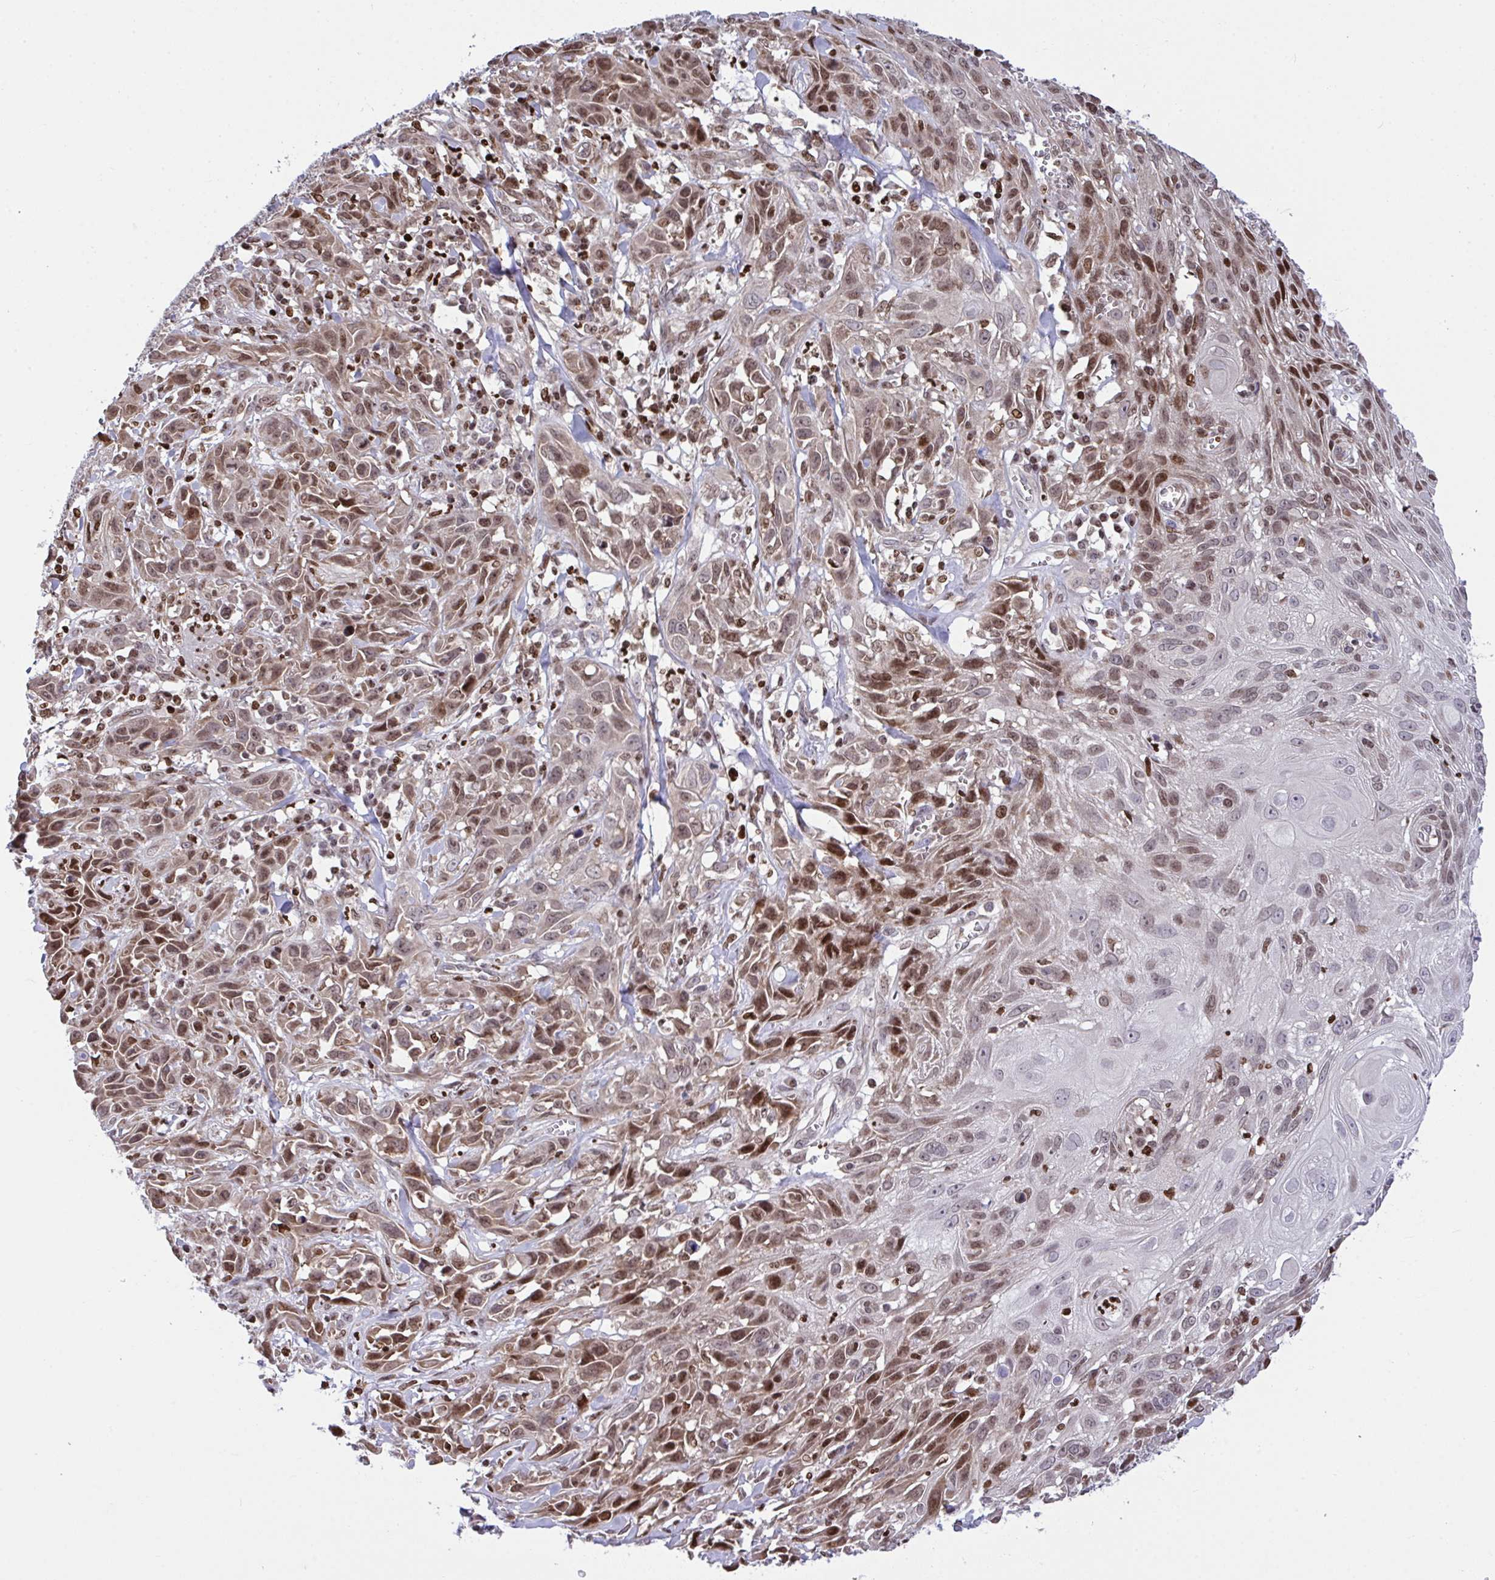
{"staining": {"intensity": "moderate", "quantity": ">75%", "location": "nuclear"}, "tissue": "skin cancer", "cell_type": "Tumor cells", "image_type": "cancer", "snomed": [{"axis": "morphology", "description": "Squamous cell carcinoma, NOS"}, {"axis": "topography", "description": "Skin"}, {"axis": "topography", "description": "Vulva"}], "caption": "About >75% of tumor cells in human skin squamous cell carcinoma show moderate nuclear protein expression as visualized by brown immunohistochemical staining.", "gene": "RAPGEF5", "patient": {"sex": "female", "age": 83}}